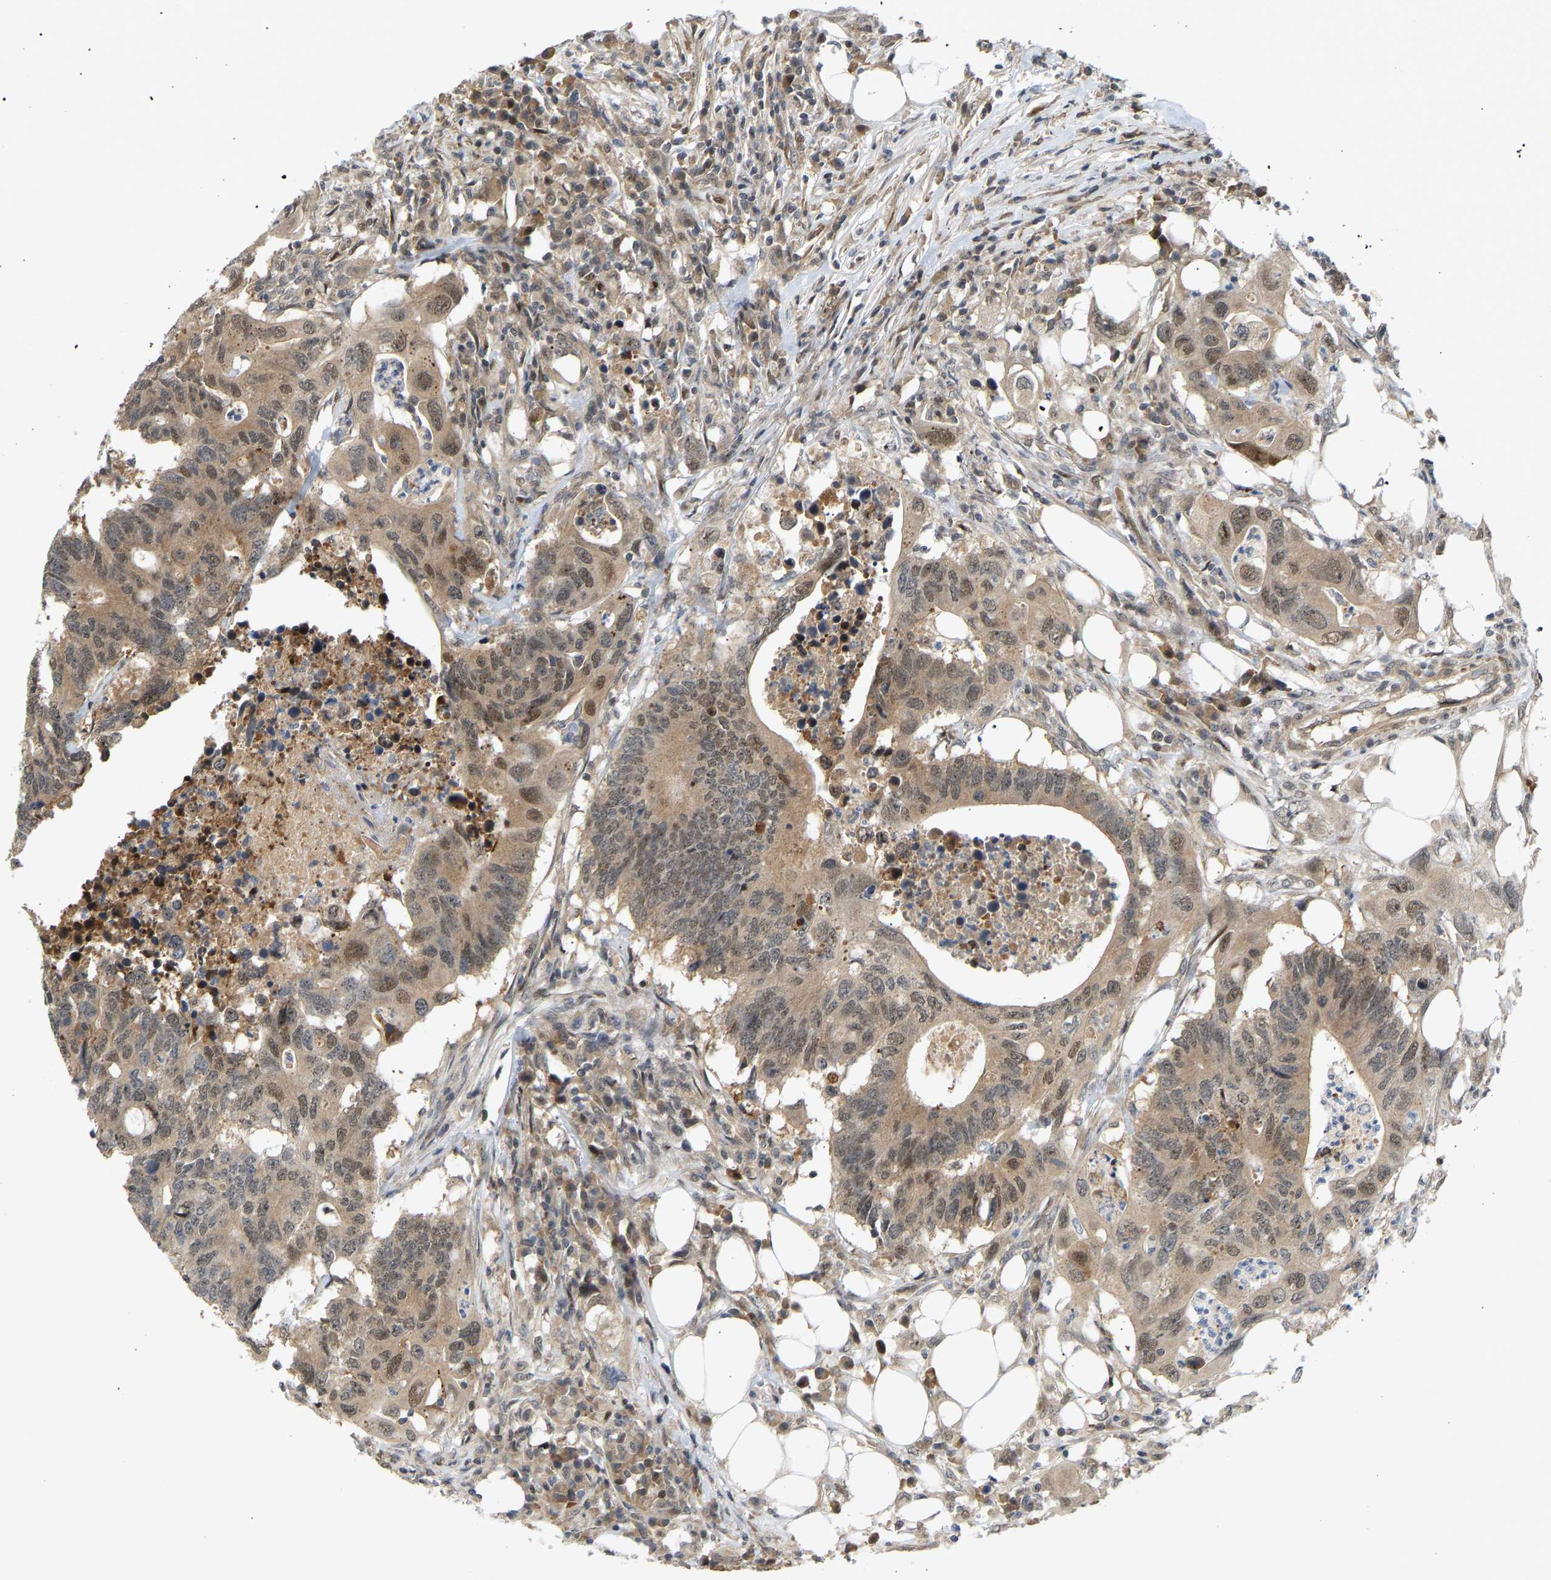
{"staining": {"intensity": "moderate", "quantity": ">75%", "location": "cytoplasmic/membranous,nuclear"}, "tissue": "colorectal cancer", "cell_type": "Tumor cells", "image_type": "cancer", "snomed": [{"axis": "morphology", "description": "Adenocarcinoma, NOS"}, {"axis": "topography", "description": "Colon"}], "caption": "Adenocarcinoma (colorectal) was stained to show a protein in brown. There is medium levels of moderate cytoplasmic/membranous and nuclear positivity in approximately >75% of tumor cells.", "gene": "BAG1", "patient": {"sex": "male", "age": 71}}